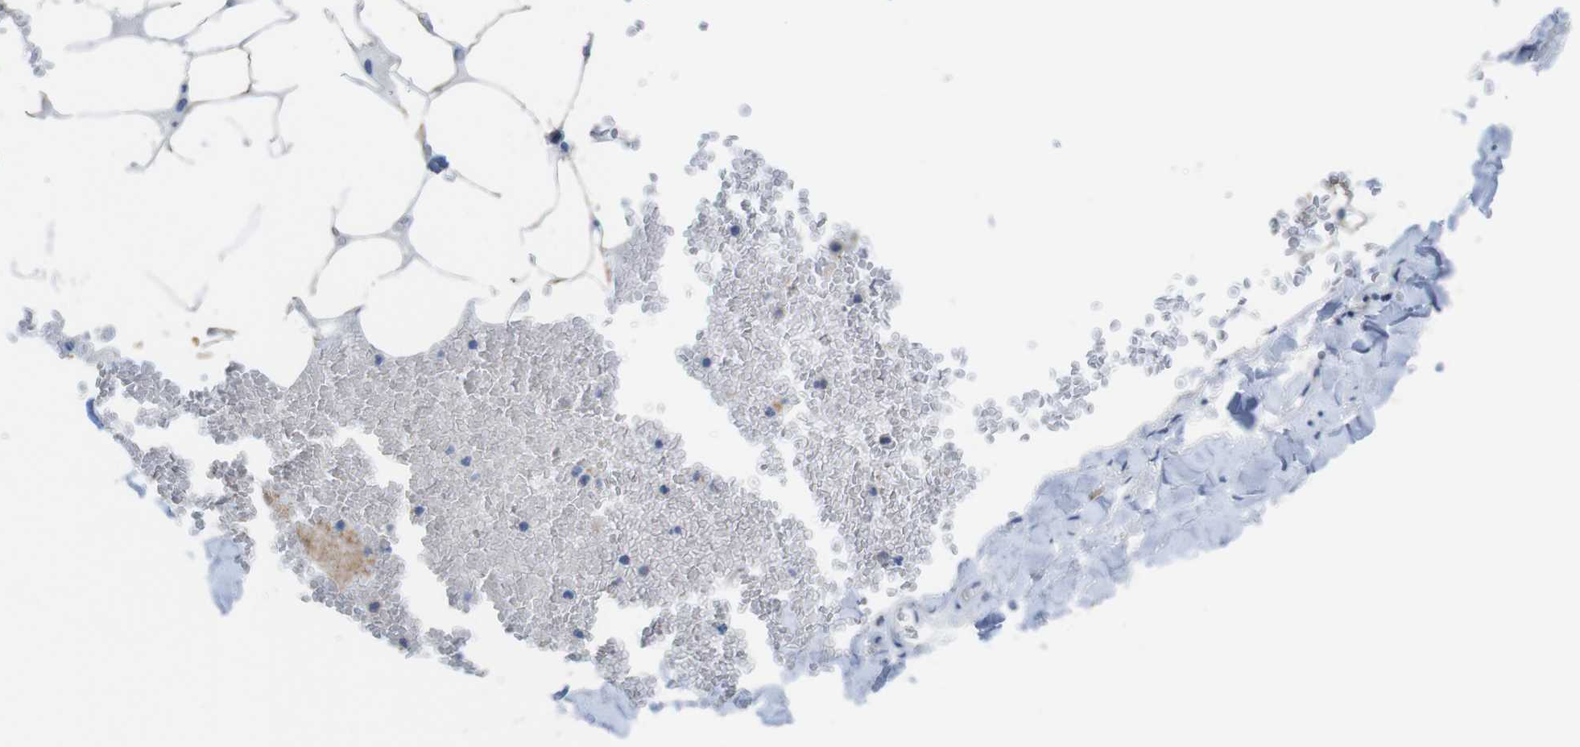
{"staining": {"intensity": "negative", "quantity": "none", "location": "none"}, "tissue": "adipose tissue", "cell_type": "Adipocytes", "image_type": "normal", "snomed": [{"axis": "morphology", "description": "Normal tissue, NOS"}, {"axis": "topography", "description": "Adipose tissue"}, {"axis": "topography", "description": "Peripheral nerve tissue"}], "caption": "This photomicrograph is of benign adipose tissue stained with immunohistochemistry (IHC) to label a protein in brown with the nuclei are counter-stained blue. There is no positivity in adipocytes.", "gene": "TJP3", "patient": {"sex": "male", "age": 52}}